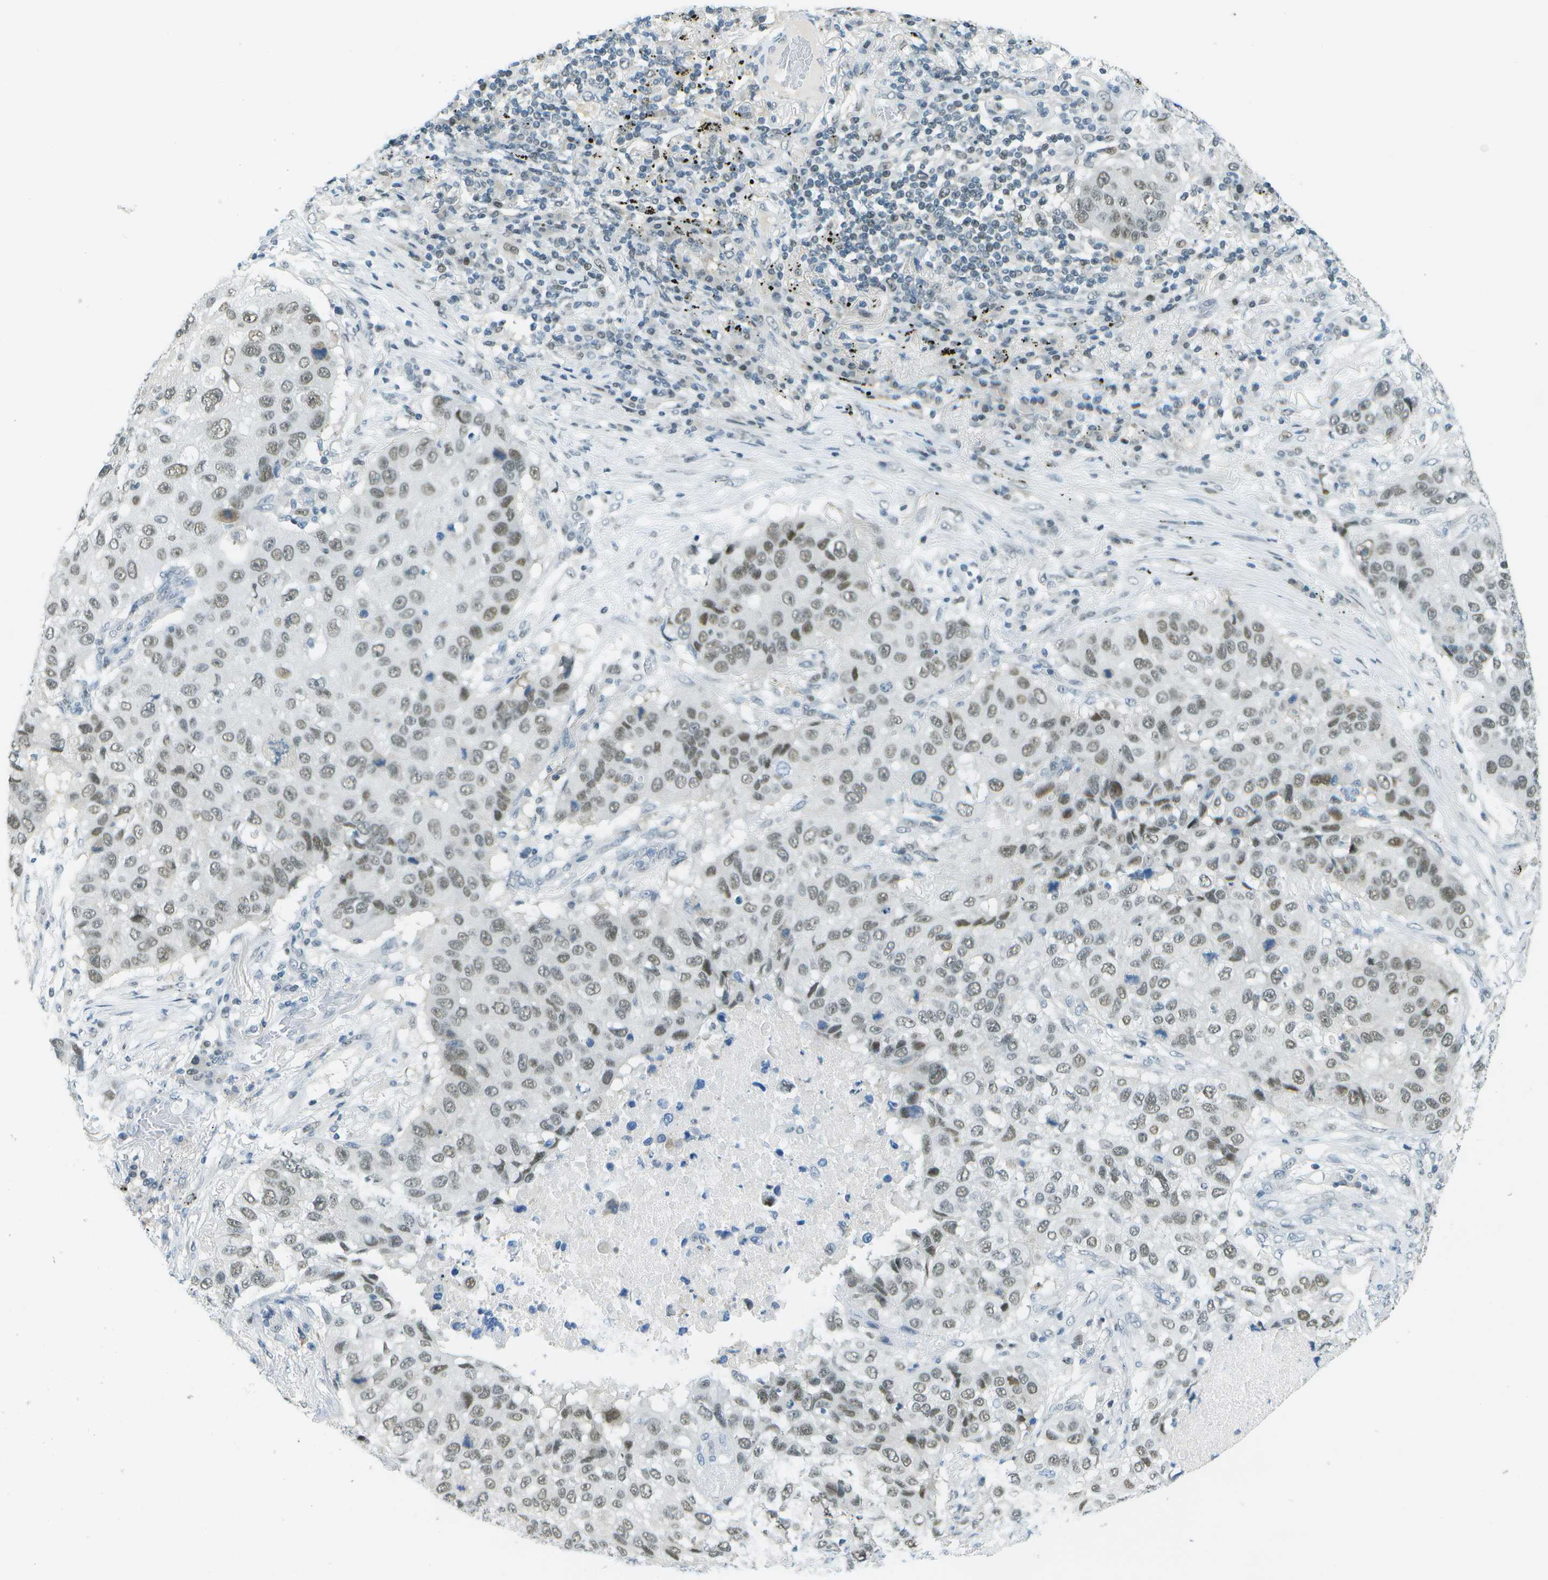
{"staining": {"intensity": "moderate", "quantity": ">75%", "location": "nuclear"}, "tissue": "lung cancer", "cell_type": "Tumor cells", "image_type": "cancer", "snomed": [{"axis": "morphology", "description": "Squamous cell carcinoma, NOS"}, {"axis": "topography", "description": "Lung"}], "caption": "An image of human lung cancer (squamous cell carcinoma) stained for a protein displays moderate nuclear brown staining in tumor cells. The protein of interest is shown in brown color, while the nuclei are stained blue.", "gene": "NEK11", "patient": {"sex": "male", "age": 57}}